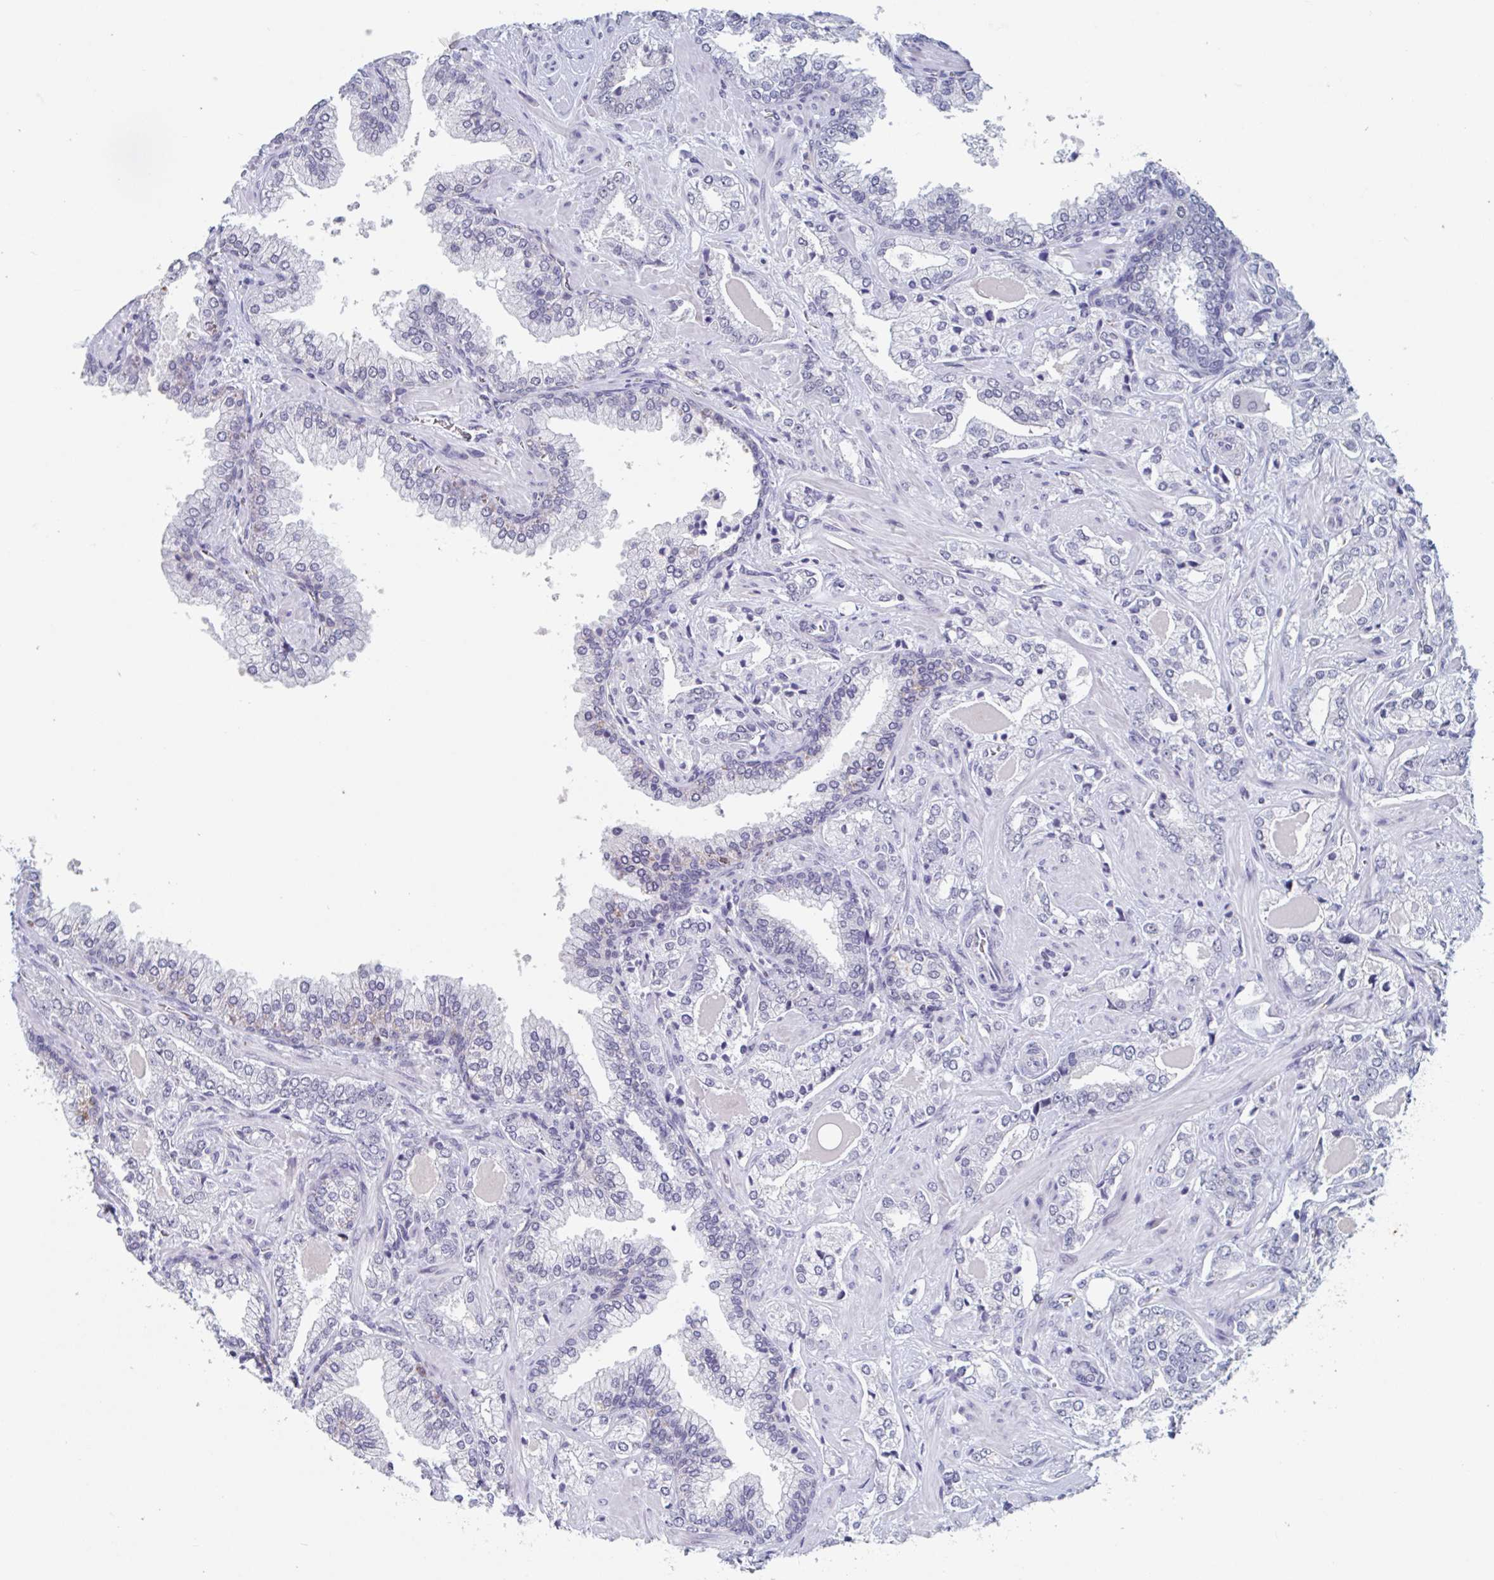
{"staining": {"intensity": "negative", "quantity": "none", "location": "none"}, "tissue": "prostate cancer", "cell_type": "Tumor cells", "image_type": "cancer", "snomed": [{"axis": "morphology", "description": "Adenocarcinoma, High grade"}, {"axis": "topography", "description": "Prostate"}], "caption": "Immunohistochemistry (IHC) photomicrograph of neoplastic tissue: prostate cancer stained with DAB (3,3'-diaminobenzidine) shows no significant protein staining in tumor cells. Nuclei are stained in blue.", "gene": "KDM4D", "patient": {"sex": "male", "age": 60}}